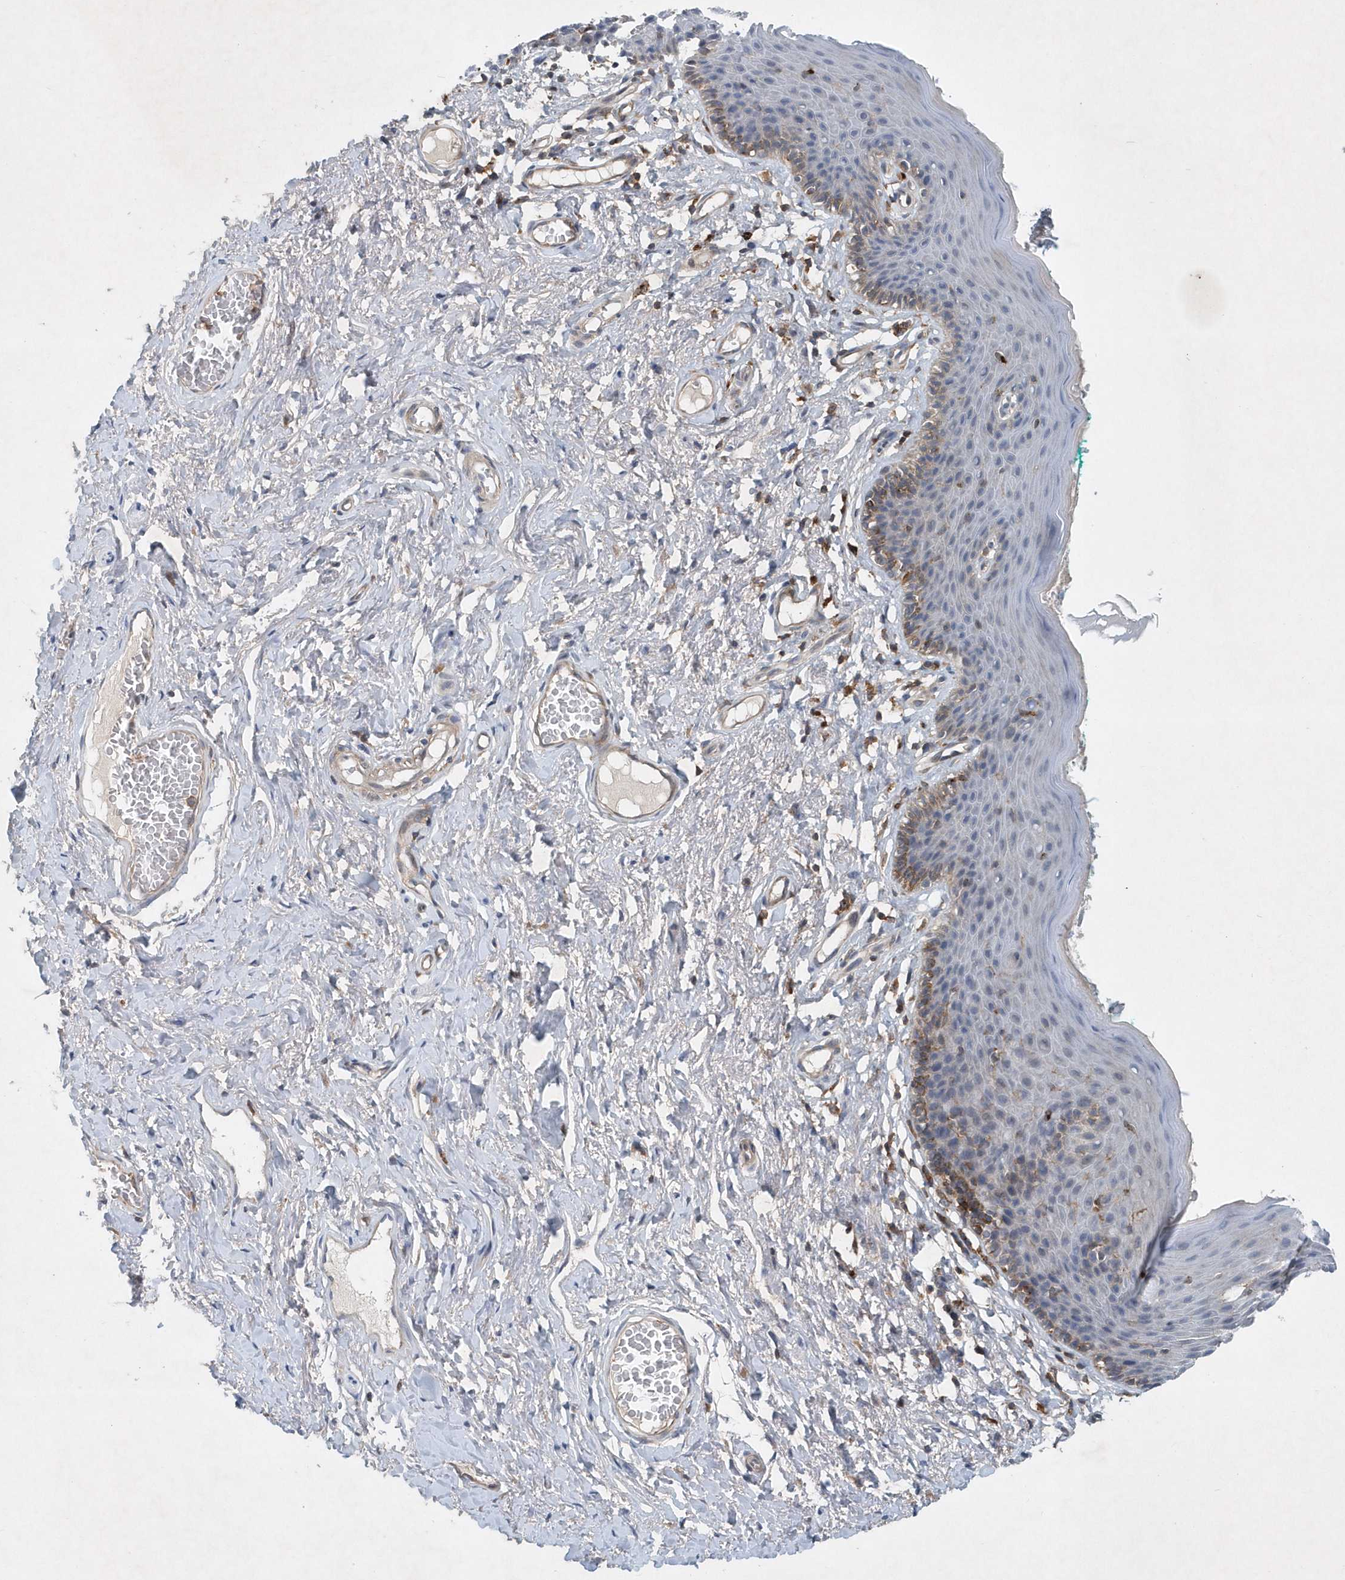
{"staining": {"intensity": "moderate", "quantity": "<25%", "location": "cytoplasmic/membranous"}, "tissue": "skin", "cell_type": "Epidermal cells", "image_type": "normal", "snomed": [{"axis": "morphology", "description": "Normal tissue, NOS"}, {"axis": "topography", "description": "Vulva"}], "caption": "Immunohistochemical staining of benign skin reveals <25% levels of moderate cytoplasmic/membranous protein staining in approximately <25% of epidermal cells. Nuclei are stained in blue.", "gene": "P2RY10", "patient": {"sex": "female", "age": 66}}